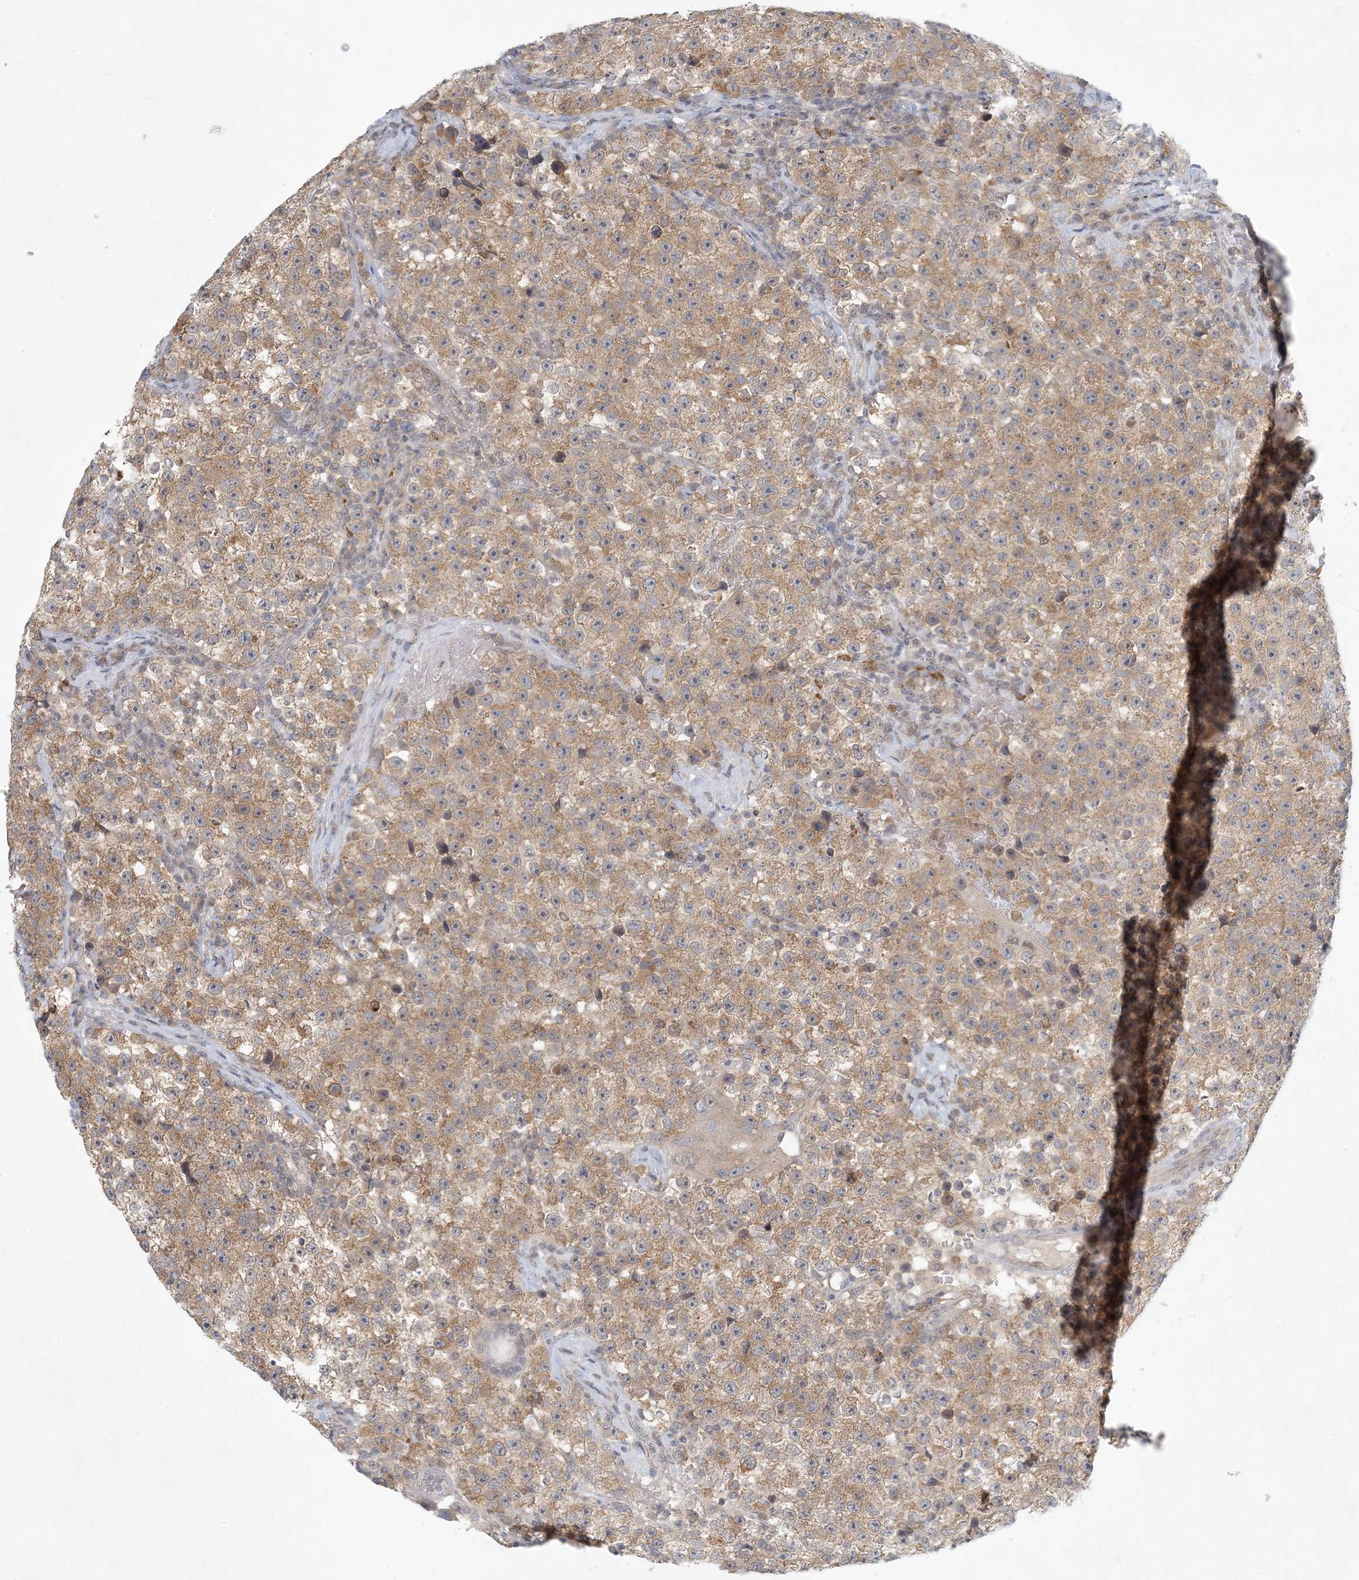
{"staining": {"intensity": "moderate", "quantity": ">75%", "location": "cytoplasmic/membranous"}, "tissue": "testis cancer", "cell_type": "Tumor cells", "image_type": "cancer", "snomed": [{"axis": "morphology", "description": "Seminoma, NOS"}, {"axis": "topography", "description": "Testis"}], "caption": "Tumor cells display medium levels of moderate cytoplasmic/membranous expression in approximately >75% of cells in seminoma (testis).", "gene": "OBI1", "patient": {"sex": "male", "age": 22}}